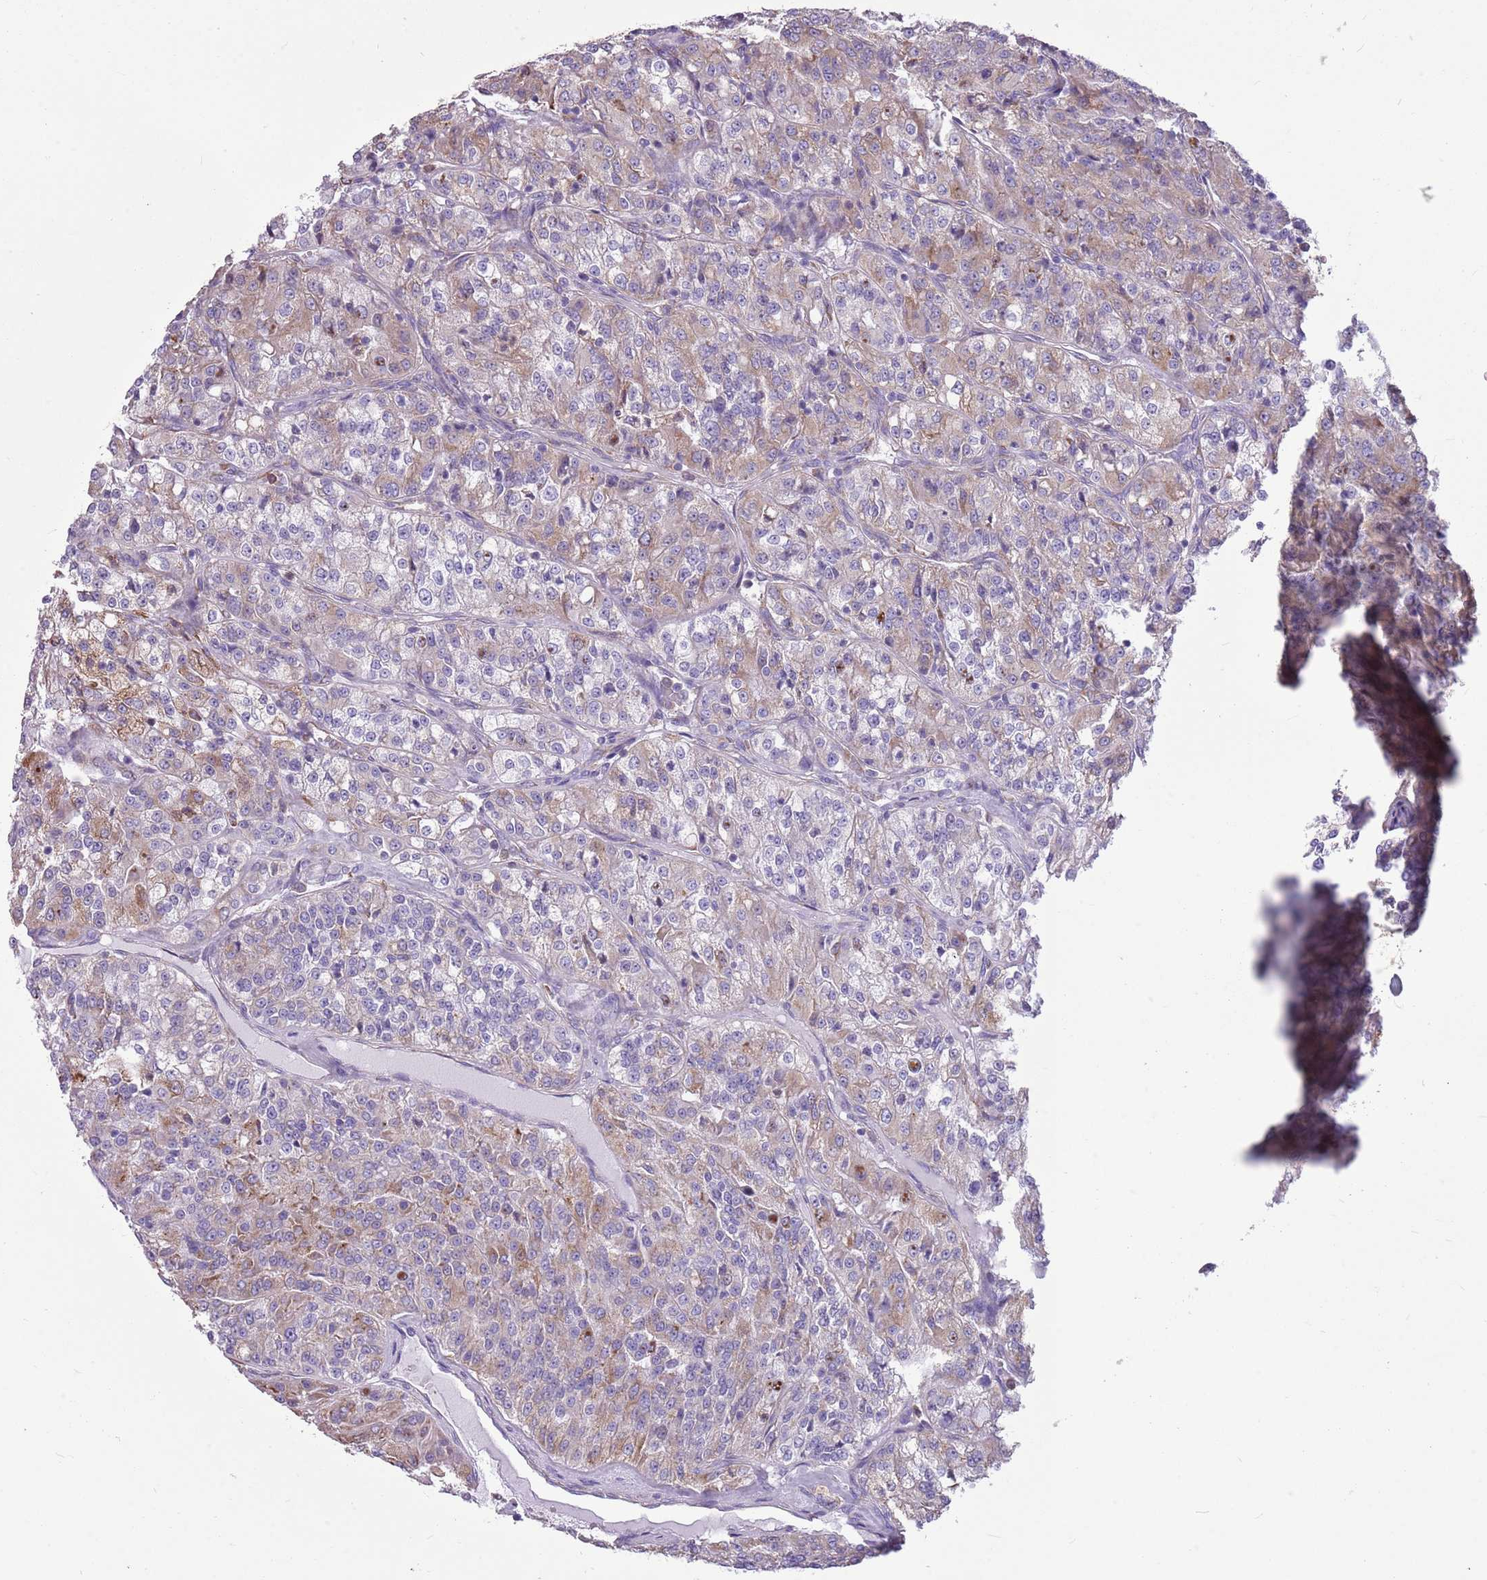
{"staining": {"intensity": "weak", "quantity": "25%-75%", "location": "cytoplasmic/membranous"}, "tissue": "renal cancer", "cell_type": "Tumor cells", "image_type": "cancer", "snomed": [{"axis": "morphology", "description": "Adenocarcinoma, NOS"}, {"axis": "topography", "description": "Kidney"}], "caption": "Human renal adenocarcinoma stained with a protein marker displays weak staining in tumor cells.", "gene": "KCTD19", "patient": {"sex": "female", "age": 63}}